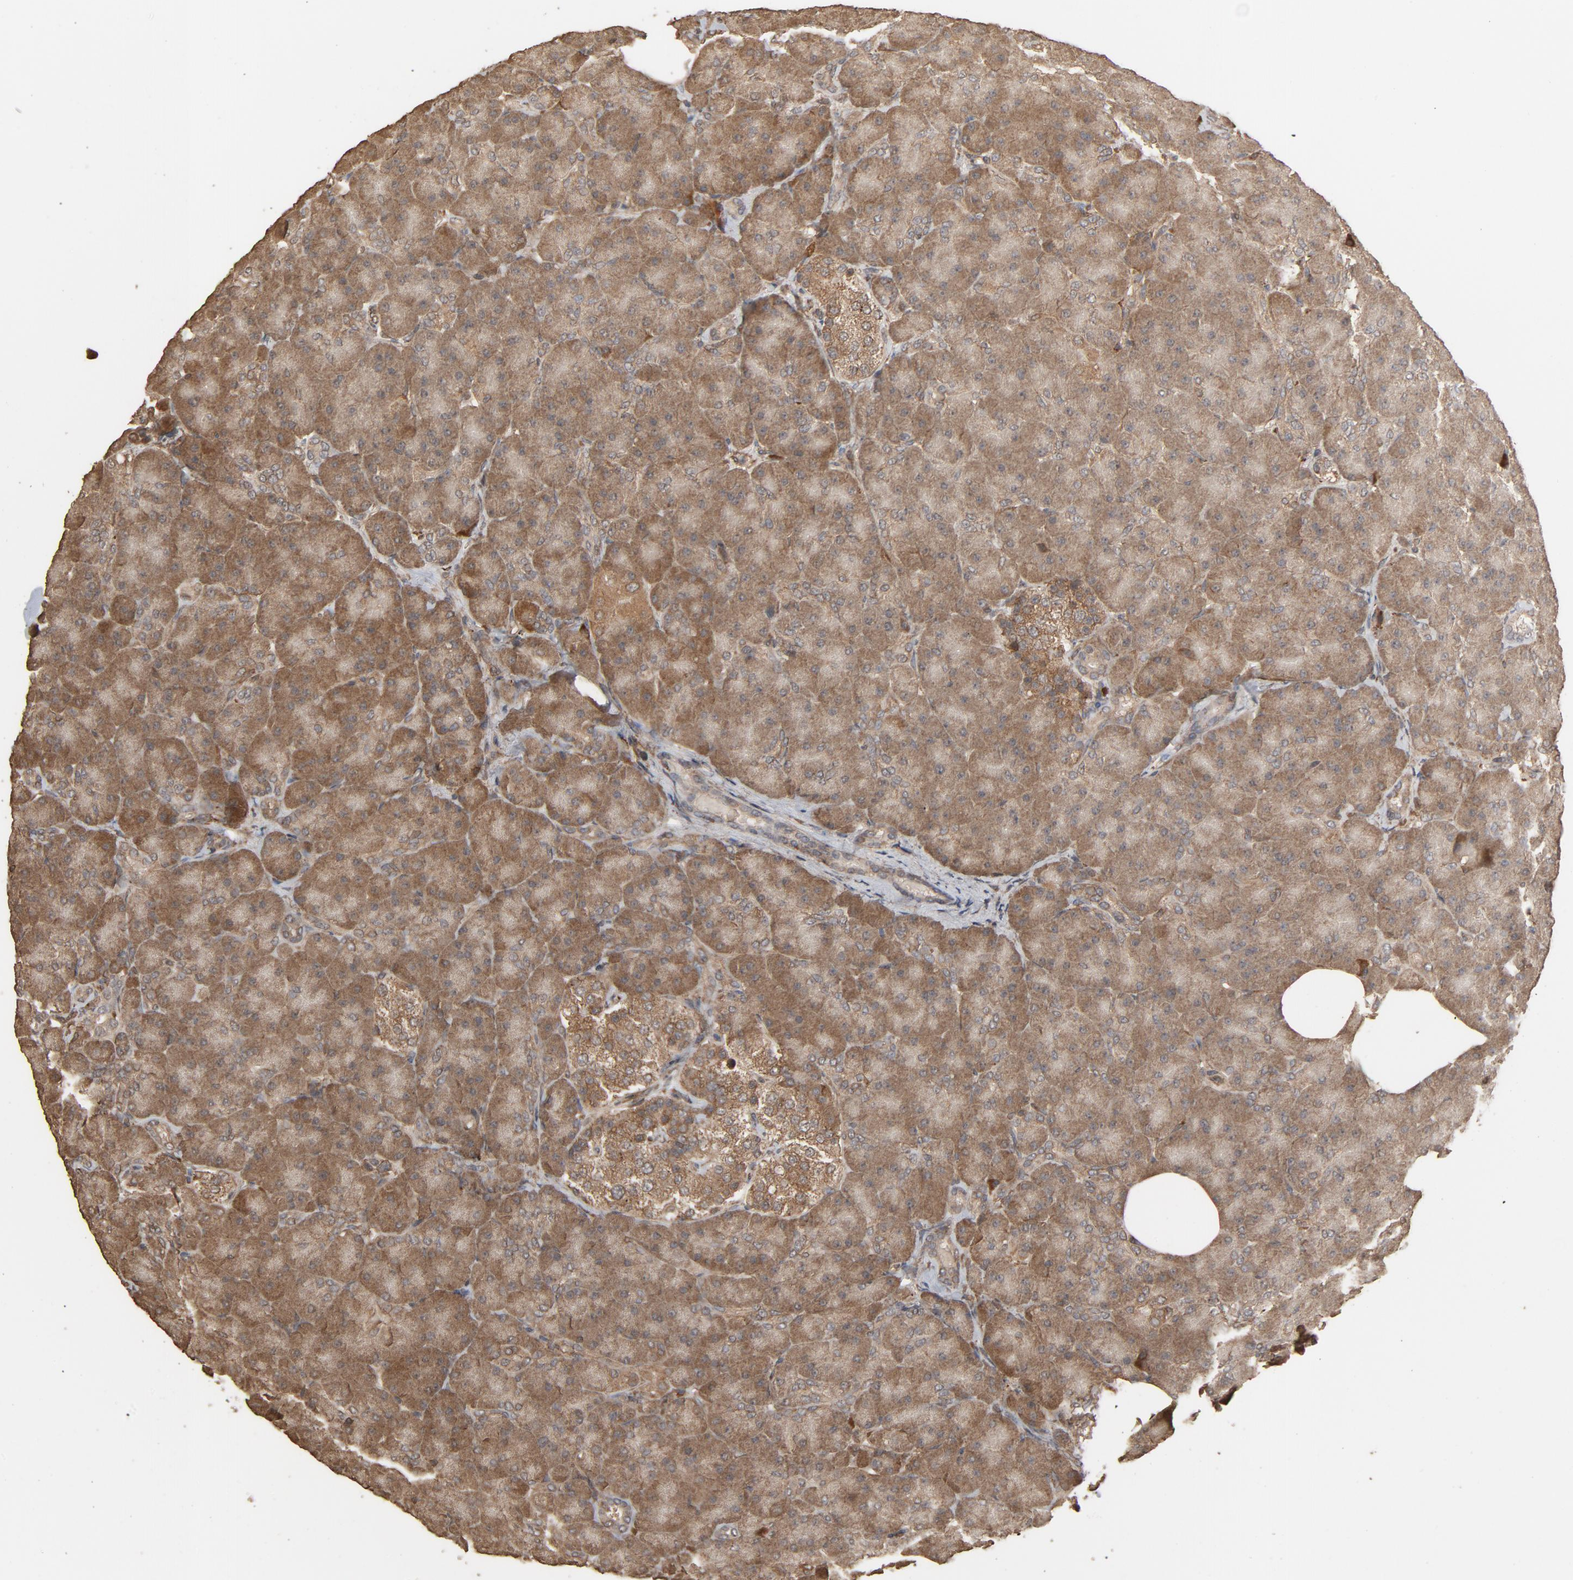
{"staining": {"intensity": "moderate", "quantity": "25%-75%", "location": "cytoplasmic/membranous"}, "tissue": "pancreas", "cell_type": "Exocrine glandular cells", "image_type": "normal", "snomed": [{"axis": "morphology", "description": "Normal tissue, NOS"}, {"axis": "topography", "description": "Pancreas"}], "caption": "Pancreas stained with immunohistochemistry shows moderate cytoplasmic/membranous positivity in about 25%-75% of exocrine glandular cells.", "gene": "RPS6KA6", "patient": {"sex": "male", "age": 66}}